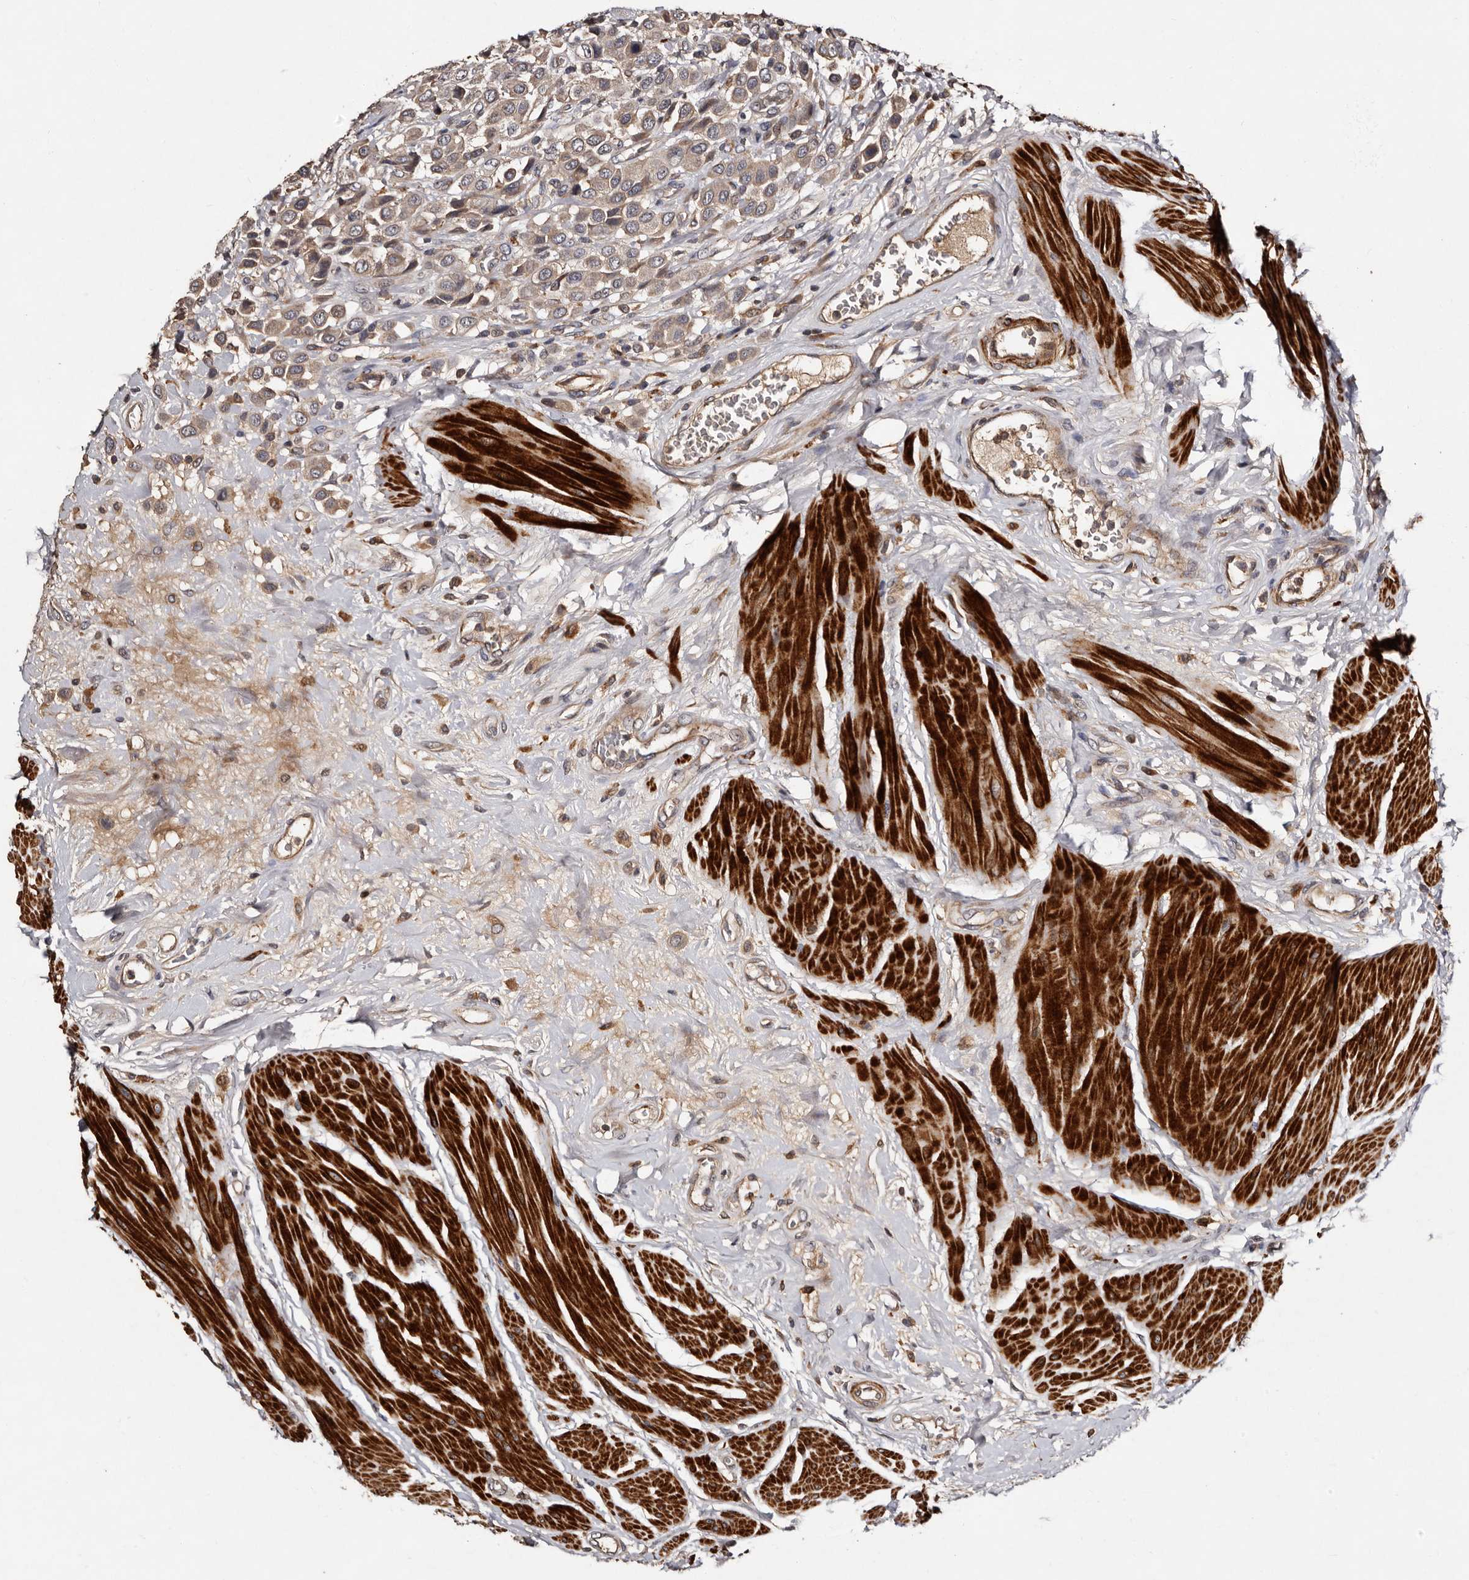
{"staining": {"intensity": "weak", "quantity": ">75%", "location": "cytoplasmic/membranous"}, "tissue": "urothelial cancer", "cell_type": "Tumor cells", "image_type": "cancer", "snomed": [{"axis": "morphology", "description": "Urothelial carcinoma, High grade"}, {"axis": "topography", "description": "Urinary bladder"}], "caption": "A low amount of weak cytoplasmic/membranous staining is identified in approximately >75% of tumor cells in high-grade urothelial carcinoma tissue.", "gene": "PRKD3", "patient": {"sex": "male", "age": 50}}